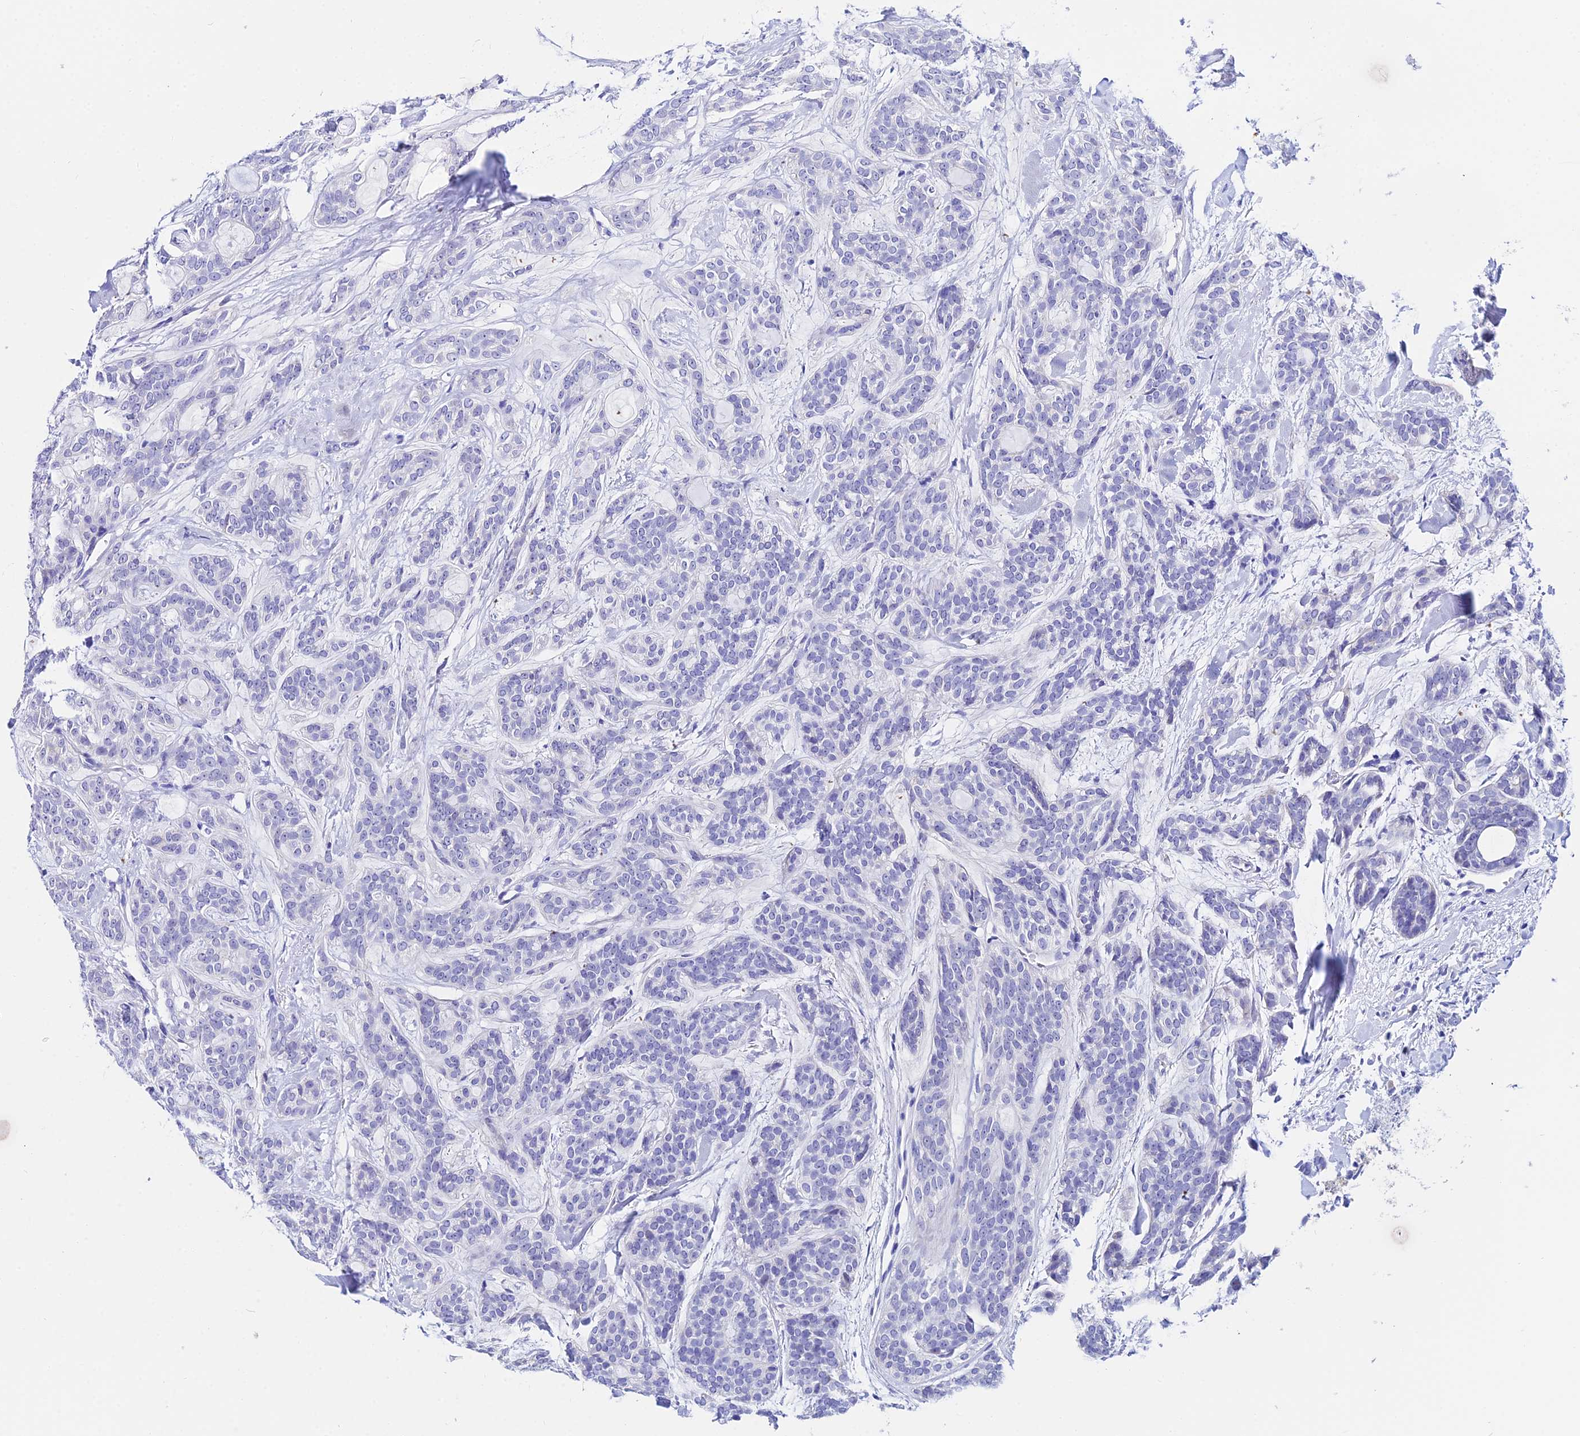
{"staining": {"intensity": "negative", "quantity": "none", "location": "none"}, "tissue": "head and neck cancer", "cell_type": "Tumor cells", "image_type": "cancer", "snomed": [{"axis": "morphology", "description": "Adenocarcinoma, NOS"}, {"axis": "topography", "description": "Head-Neck"}], "caption": "There is no significant expression in tumor cells of head and neck cancer.", "gene": "CEP41", "patient": {"sex": "male", "age": 66}}